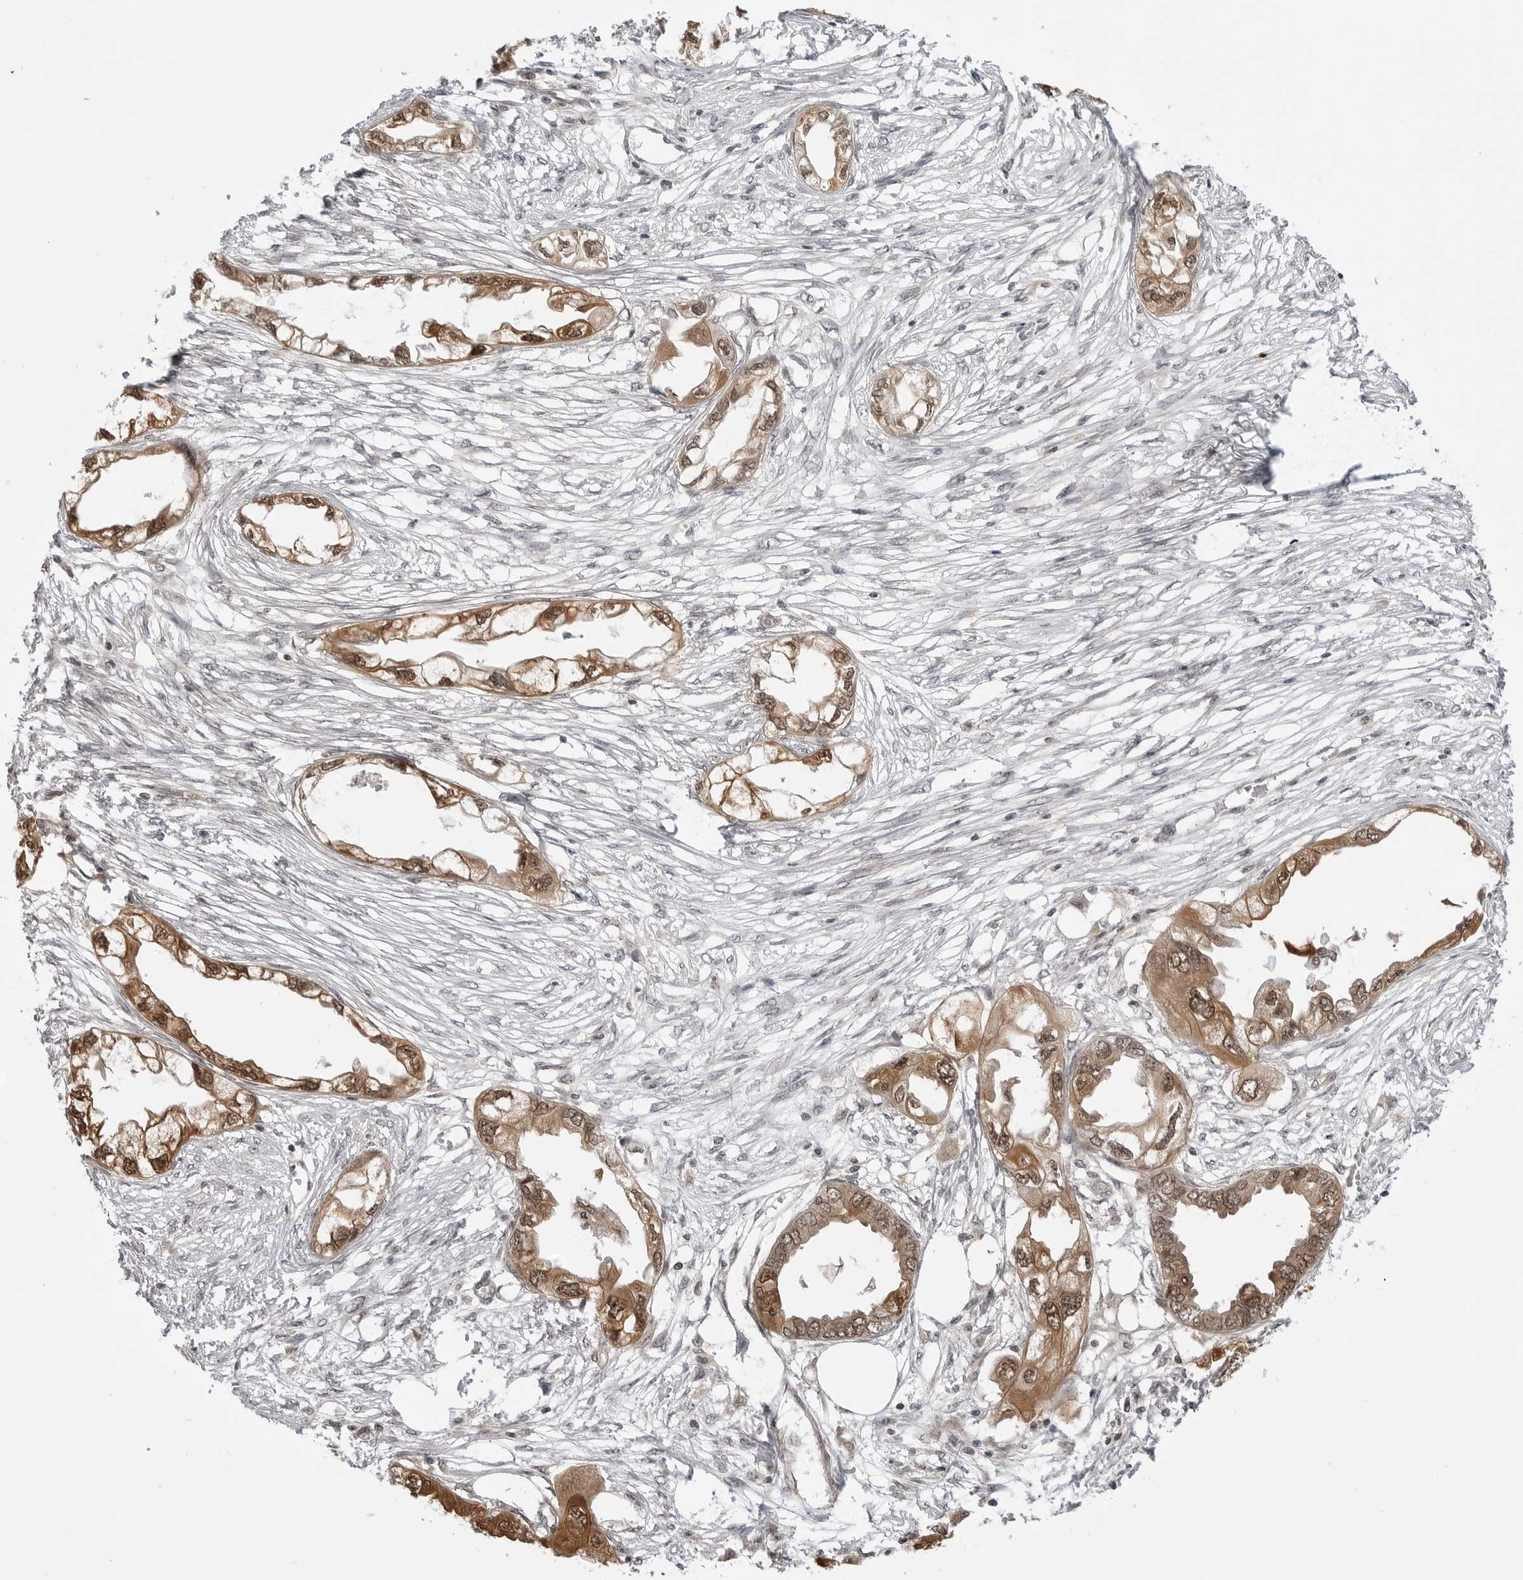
{"staining": {"intensity": "moderate", "quantity": ">75%", "location": "cytoplasmic/membranous,nuclear"}, "tissue": "endometrial cancer", "cell_type": "Tumor cells", "image_type": "cancer", "snomed": [{"axis": "morphology", "description": "Adenocarcinoma, NOS"}, {"axis": "morphology", "description": "Adenocarcinoma, metastatic, NOS"}, {"axis": "topography", "description": "Adipose tissue"}, {"axis": "topography", "description": "Endometrium"}], "caption": "The image demonstrates staining of endometrial cancer (adenocarcinoma), revealing moderate cytoplasmic/membranous and nuclear protein staining (brown color) within tumor cells.", "gene": "YWHAG", "patient": {"sex": "female", "age": 67}}